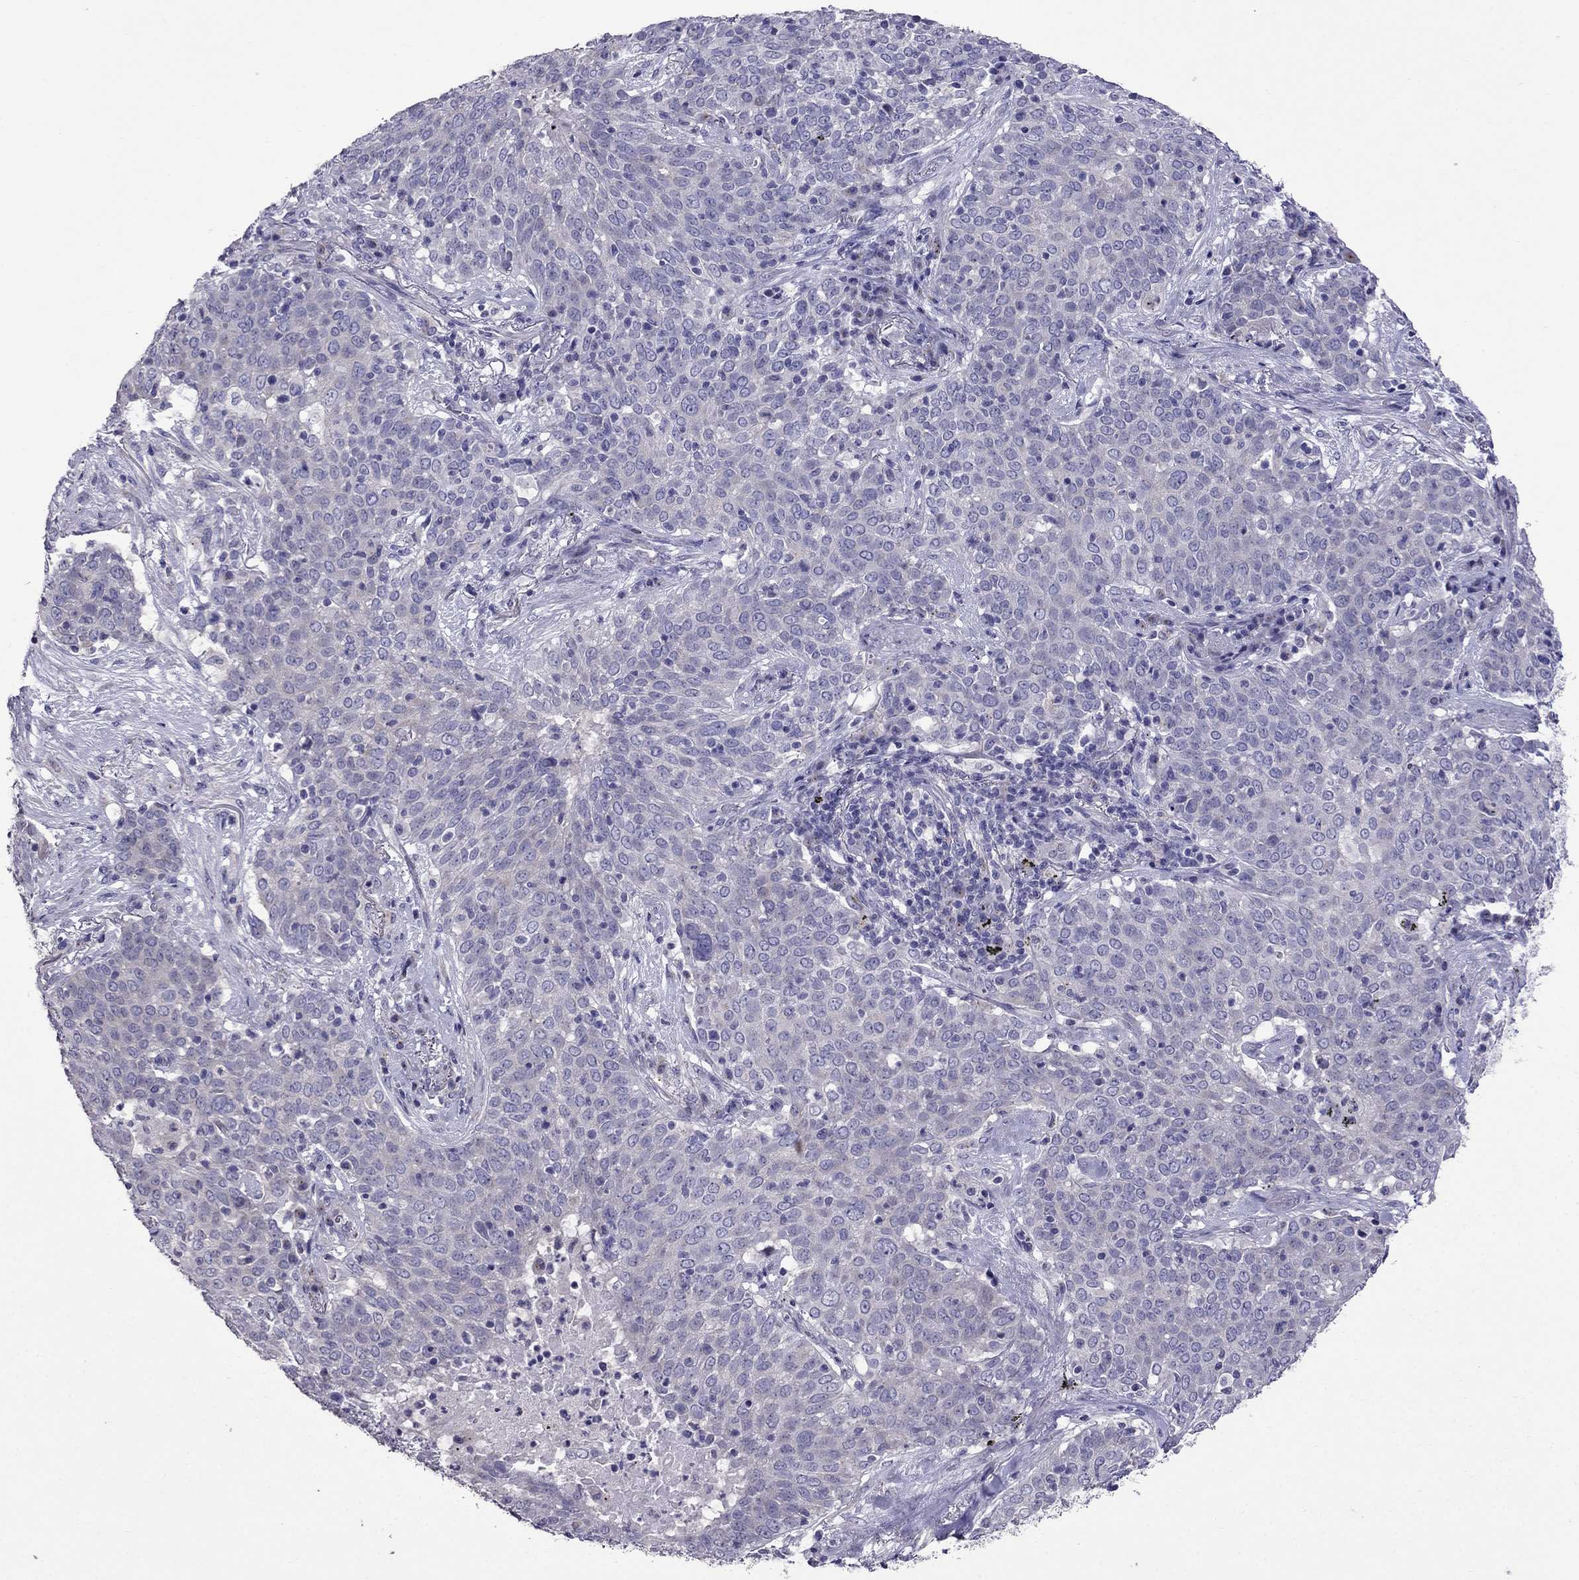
{"staining": {"intensity": "negative", "quantity": "none", "location": "none"}, "tissue": "lung cancer", "cell_type": "Tumor cells", "image_type": "cancer", "snomed": [{"axis": "morphology", "description": "Squamous cell carcinoma, NOS"}, {"axis": "topography", "description": "Lung"}], "caption": "An image of lung cancer (squamous cell carcinoma) stained for a protein exhibits no brown staining in tumor cells.", "gene": "OXCT2", "patient": {"sex": "male", "age": 82}}